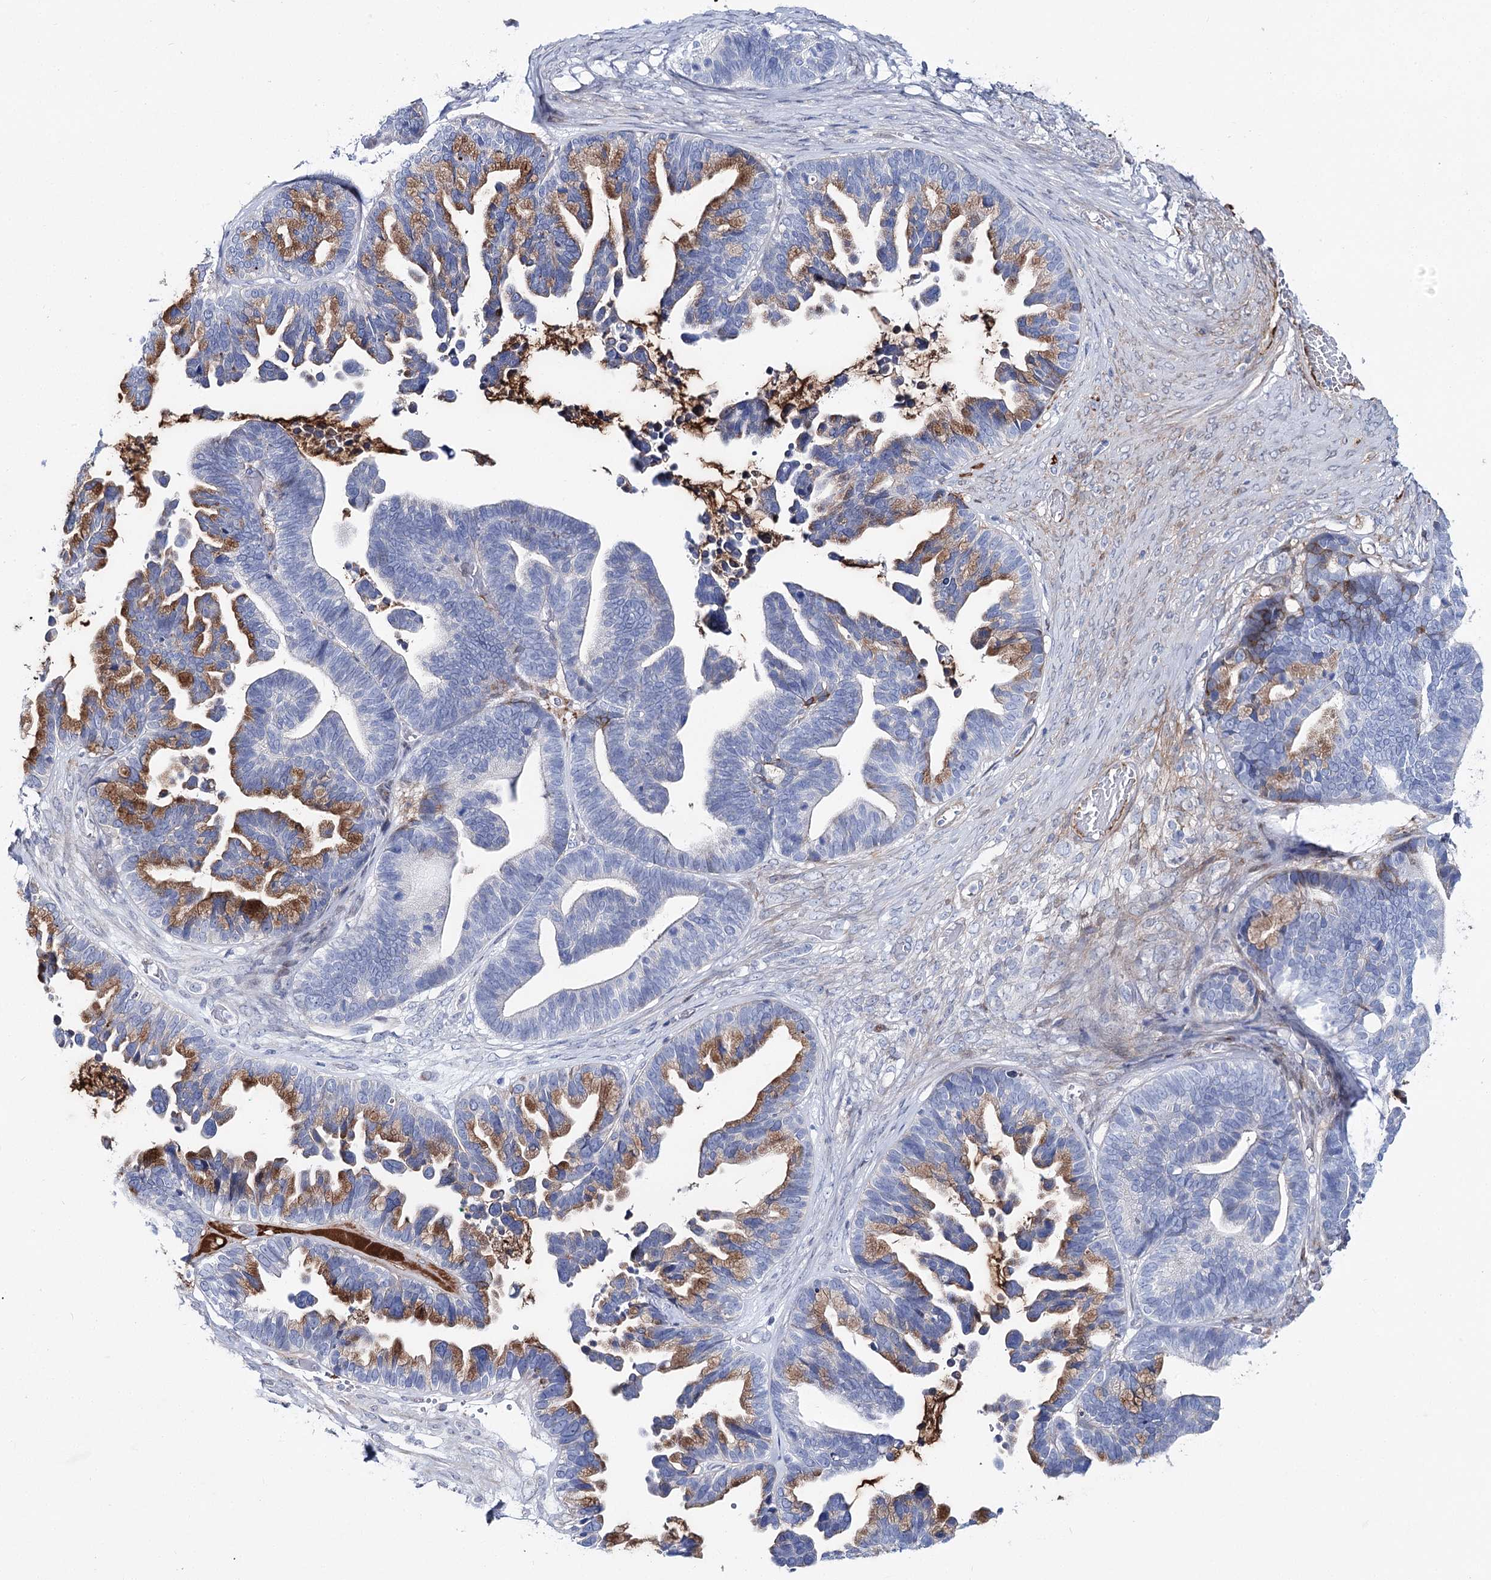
{"staining": {"intensity": "moderate", "quantity": "25%-75%", "location": "cytoplasmic/membranous"}, "tissue": "ovarian cancer", "cell_type": "Tumor cells", "image_type": "cancer", "snomed": [{"axis": "morphology", "description": "Cystadenocarcinoma, serous, NOS"}, {"axis": "topography", "description": "Ovary"}], "caption": "A brown stain shows moderate cytoplasmic/membranous staining of a protein in serous cystadenocarcinoma (ovarian) tumor cells. The staining was performed using DAB to visualize the protein expression in brown, while the nuclei were stained in blue with hematoxylin (Magnification: 20x).", "gene": "ANKRD23", "patient": {"sex": "female", "age": 56}}